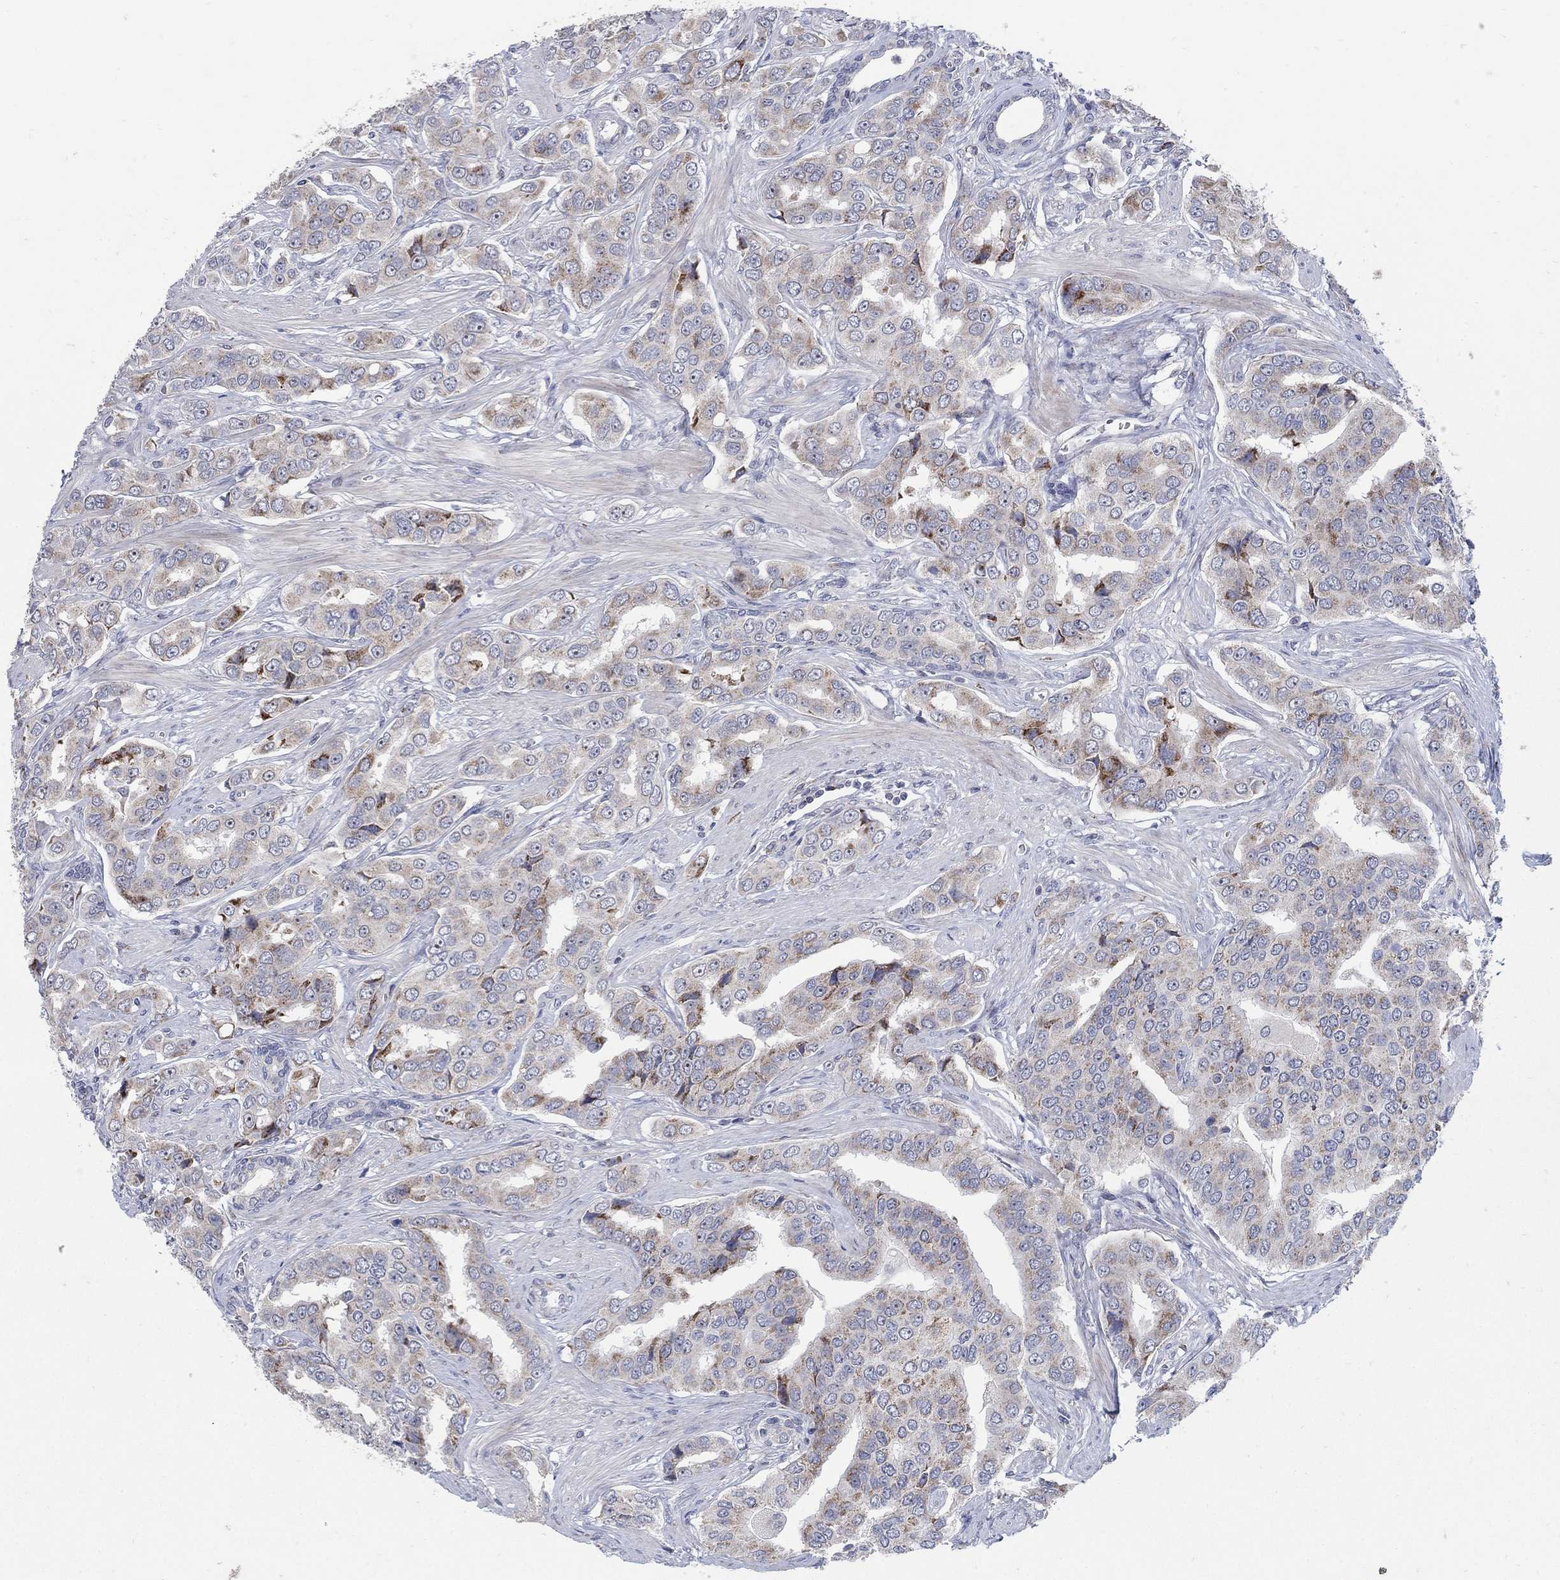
{"staining": {"intensity": "strong", "quantity": "<25%", "location": "cytoplasmic/membranous"}, "tissue": "prostate cancer", "cell_type": "Tumor cells", "image_type": "cancer", "snomed": [{"axis": "morphology", "description": "Adenocarcinoma, NOS"}, {"axis": "topography", "description": "Prostate and seminal vesicle, NOS"}, {"axis": "topography", "description": "Prostate"}], "caption": "Protein expression analysis of prostate cancer (adenocarcinoma) demonstrates strong cytoplasmic/membranous expression in about <25% of tumor cells. The staining is performed using DAB (3,3'-diaminobenzidine) brown chromogen to label protein expression. The nuclei are counter-stained blue using hematoxylin.", "gene": "HMX2", "patient": {"sex": "male", "age": 69}}